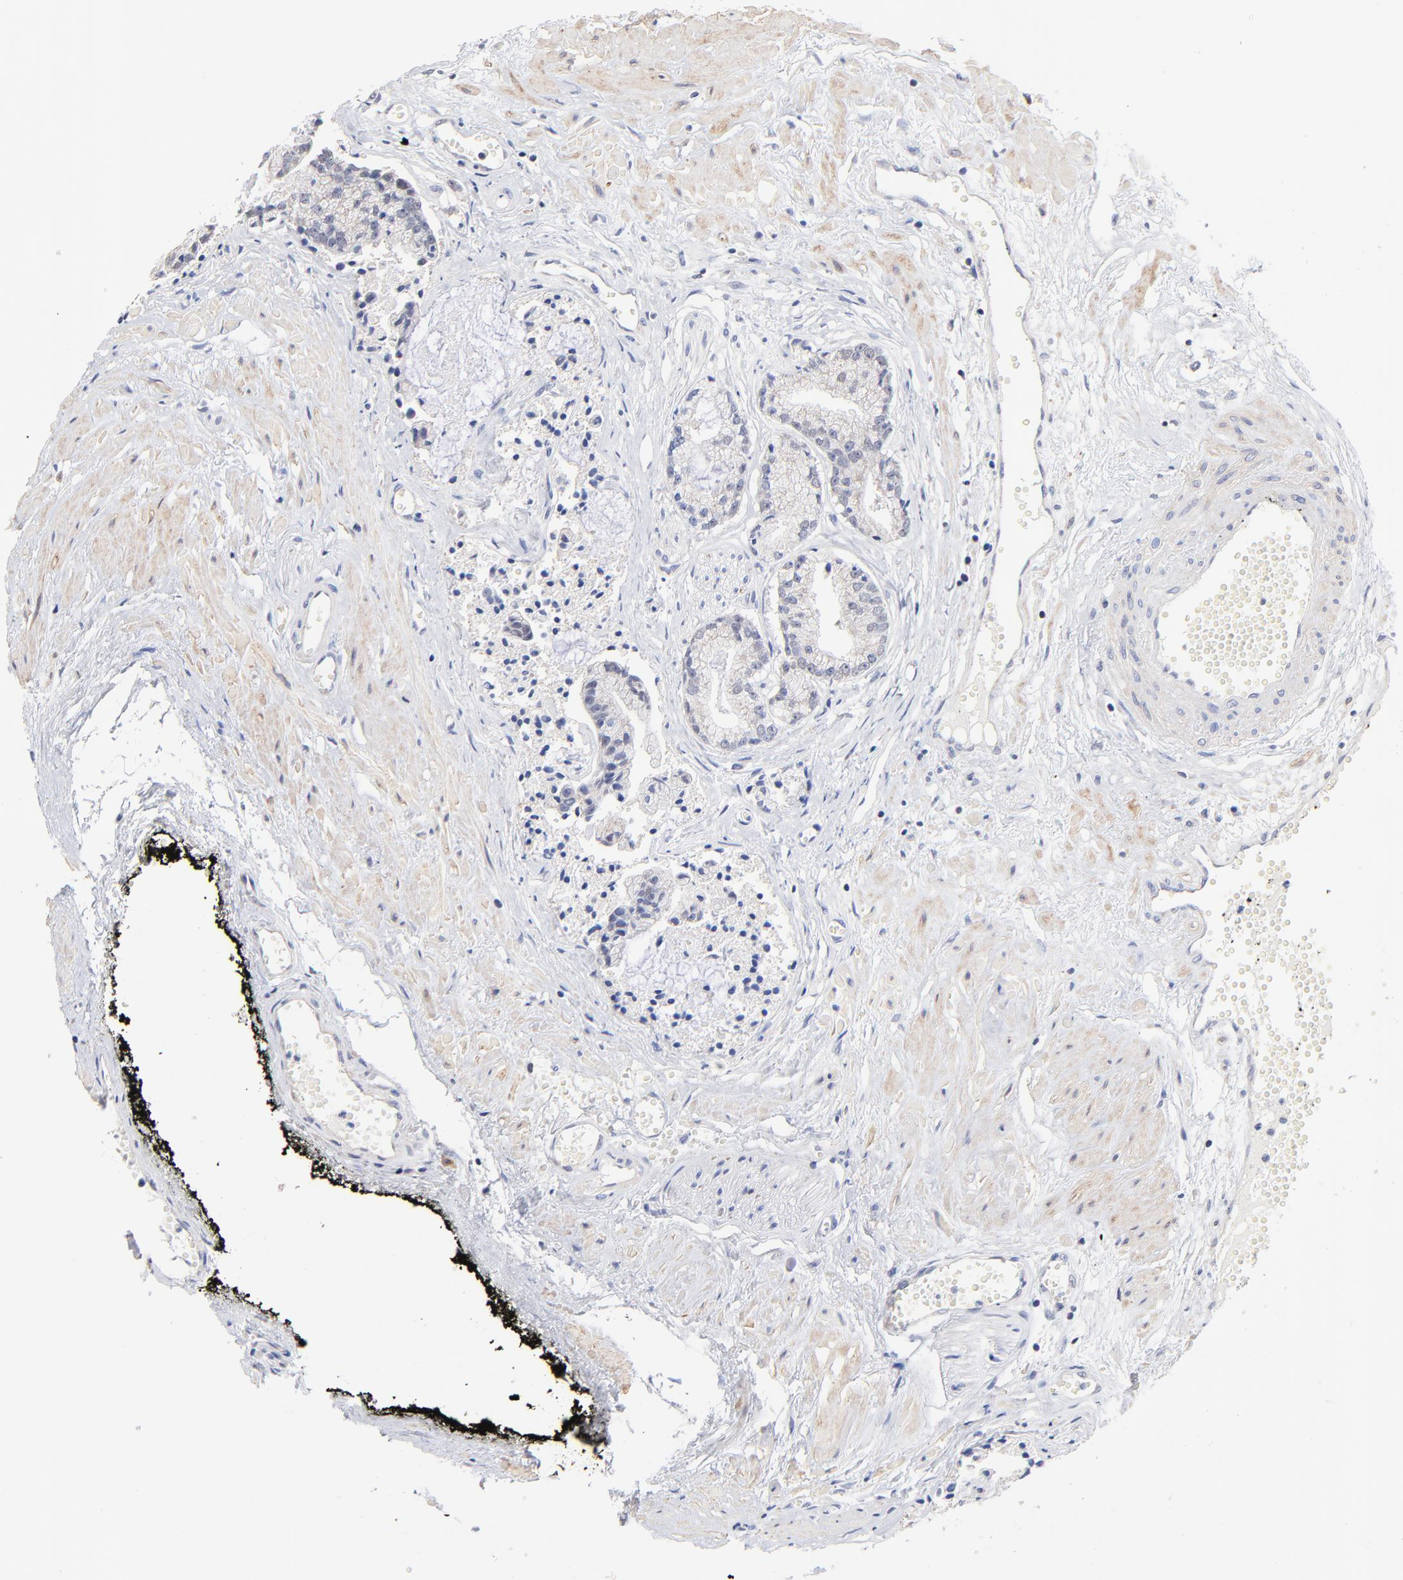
{"staining": {"intensity": "negative", "quantity": "none", "location": "none"}, "tissue": "prostate cancer", "cell_type": "Tumor cells", "image_type": "cancer", "snomed": [{"axis": "morphology", "description": "Adenocarcinoma, High grade"}, {"axis": "topography", "description": "Prostate"}], "caption": "A high-resolution micrograph shows IHC staining of adenocarcinoma (high-grade) (prostate), which demonstrates no significant expression in tumor cells.", "gene": "TWNK", "patient": {"sex": "male", "age": 56}}